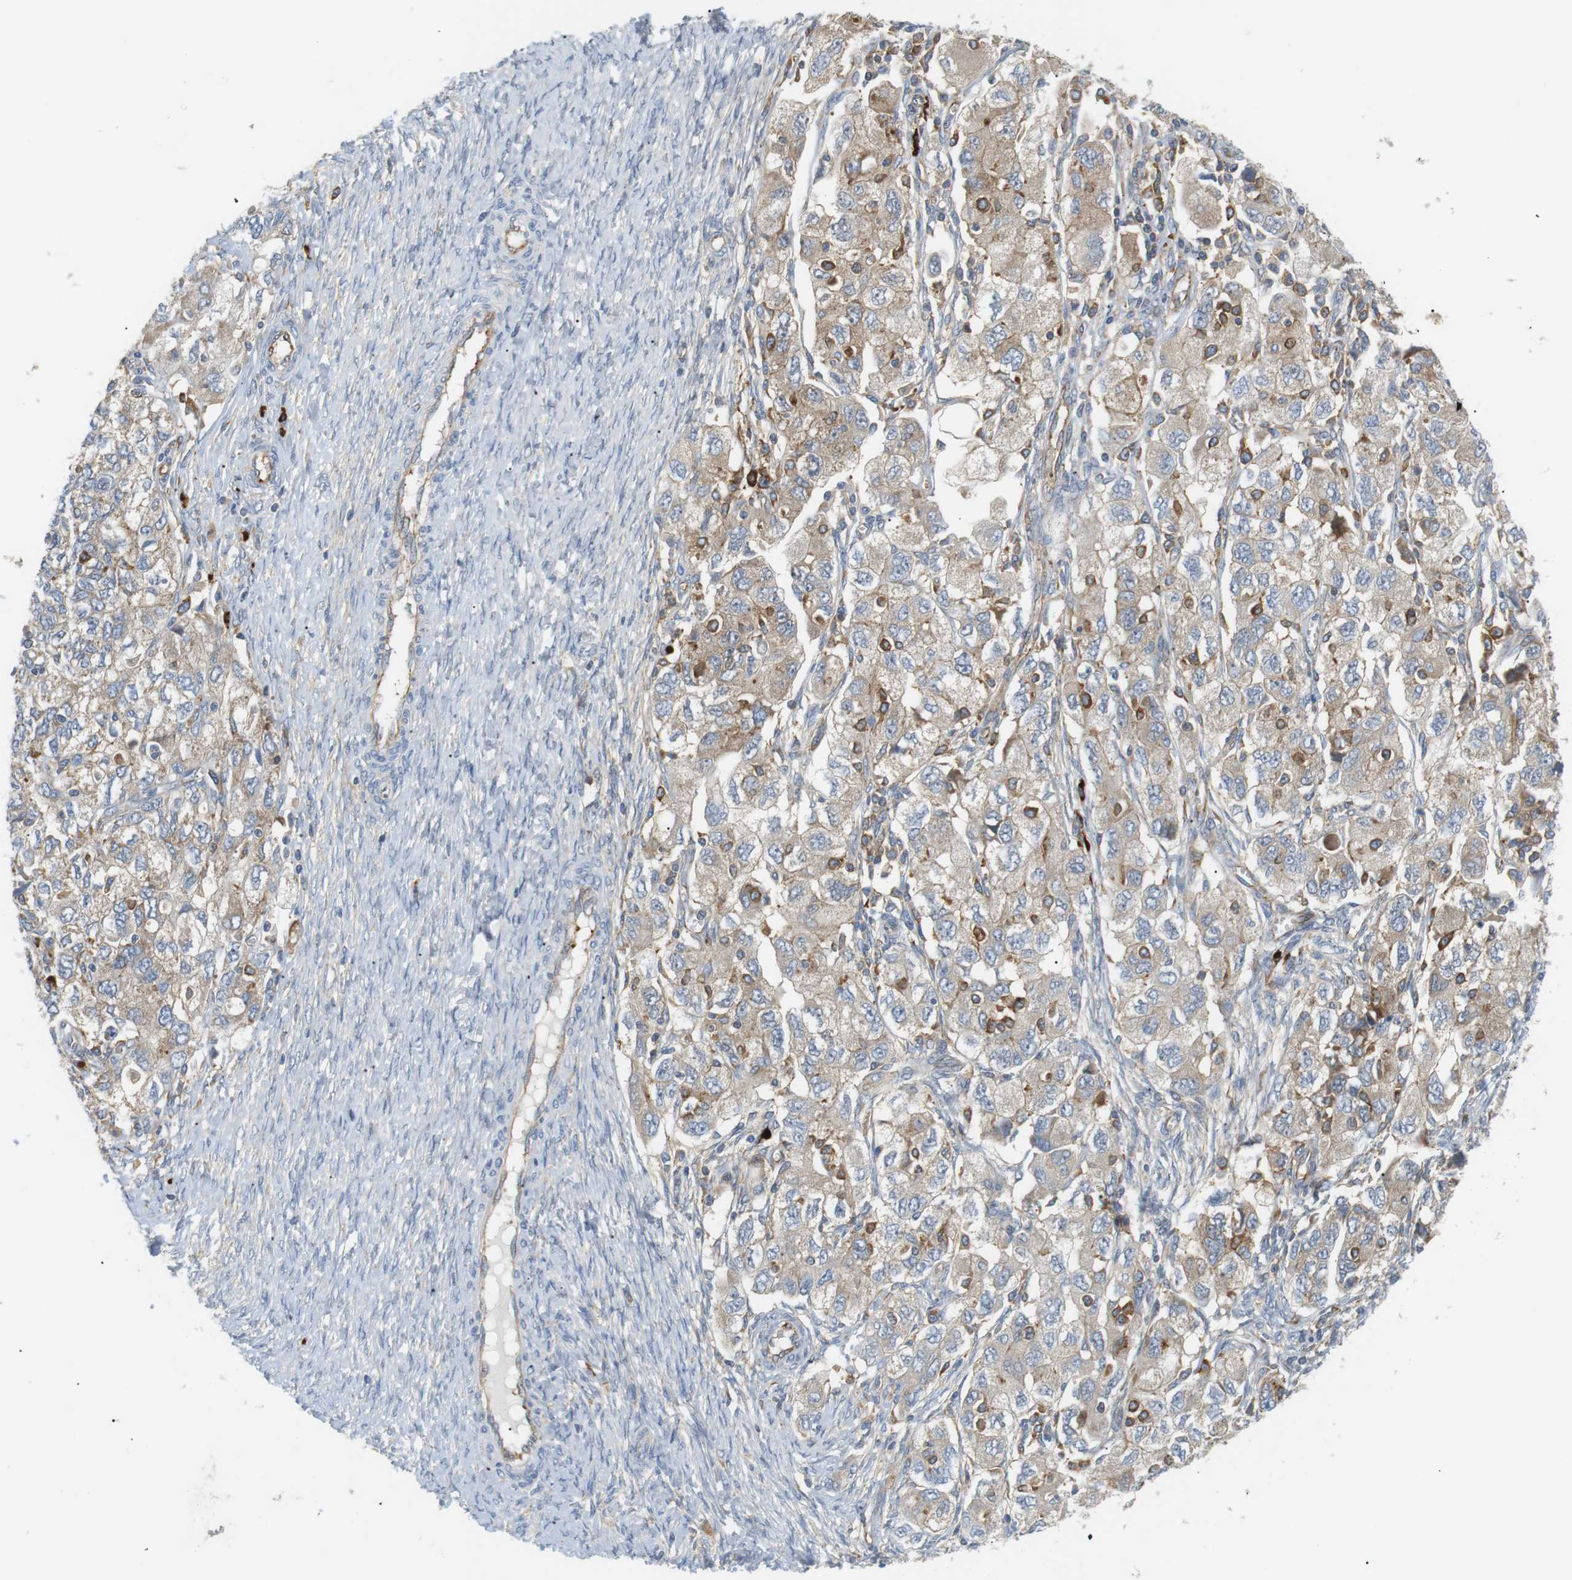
{"staining": {"intensity": "weak", "quantity": ">75%", "location": "cytoplasmic/membranous"}, "tissue": "ovarian cancer", "cell_type": "Tumor cells", "image_type": "cancer", "snomed": [{"axis": "morphology", "description": "Carcinoma, NOS"}, {"axis": "morphology", "description": "Cystadenocarcinoma, serous, NOS"}, {"axis": "topography", "description": "Ovary"}], "caption": "Protein analysis of ovarian carcinoma tissue exhibits weak cytoplasmic/membranous staining in about >75% of tumor cells. (DAB = brown stain, brightfield microscopy at high magnification).", "gene": "TMEM200A", "patient": {"sex": "female", "age": 69}}